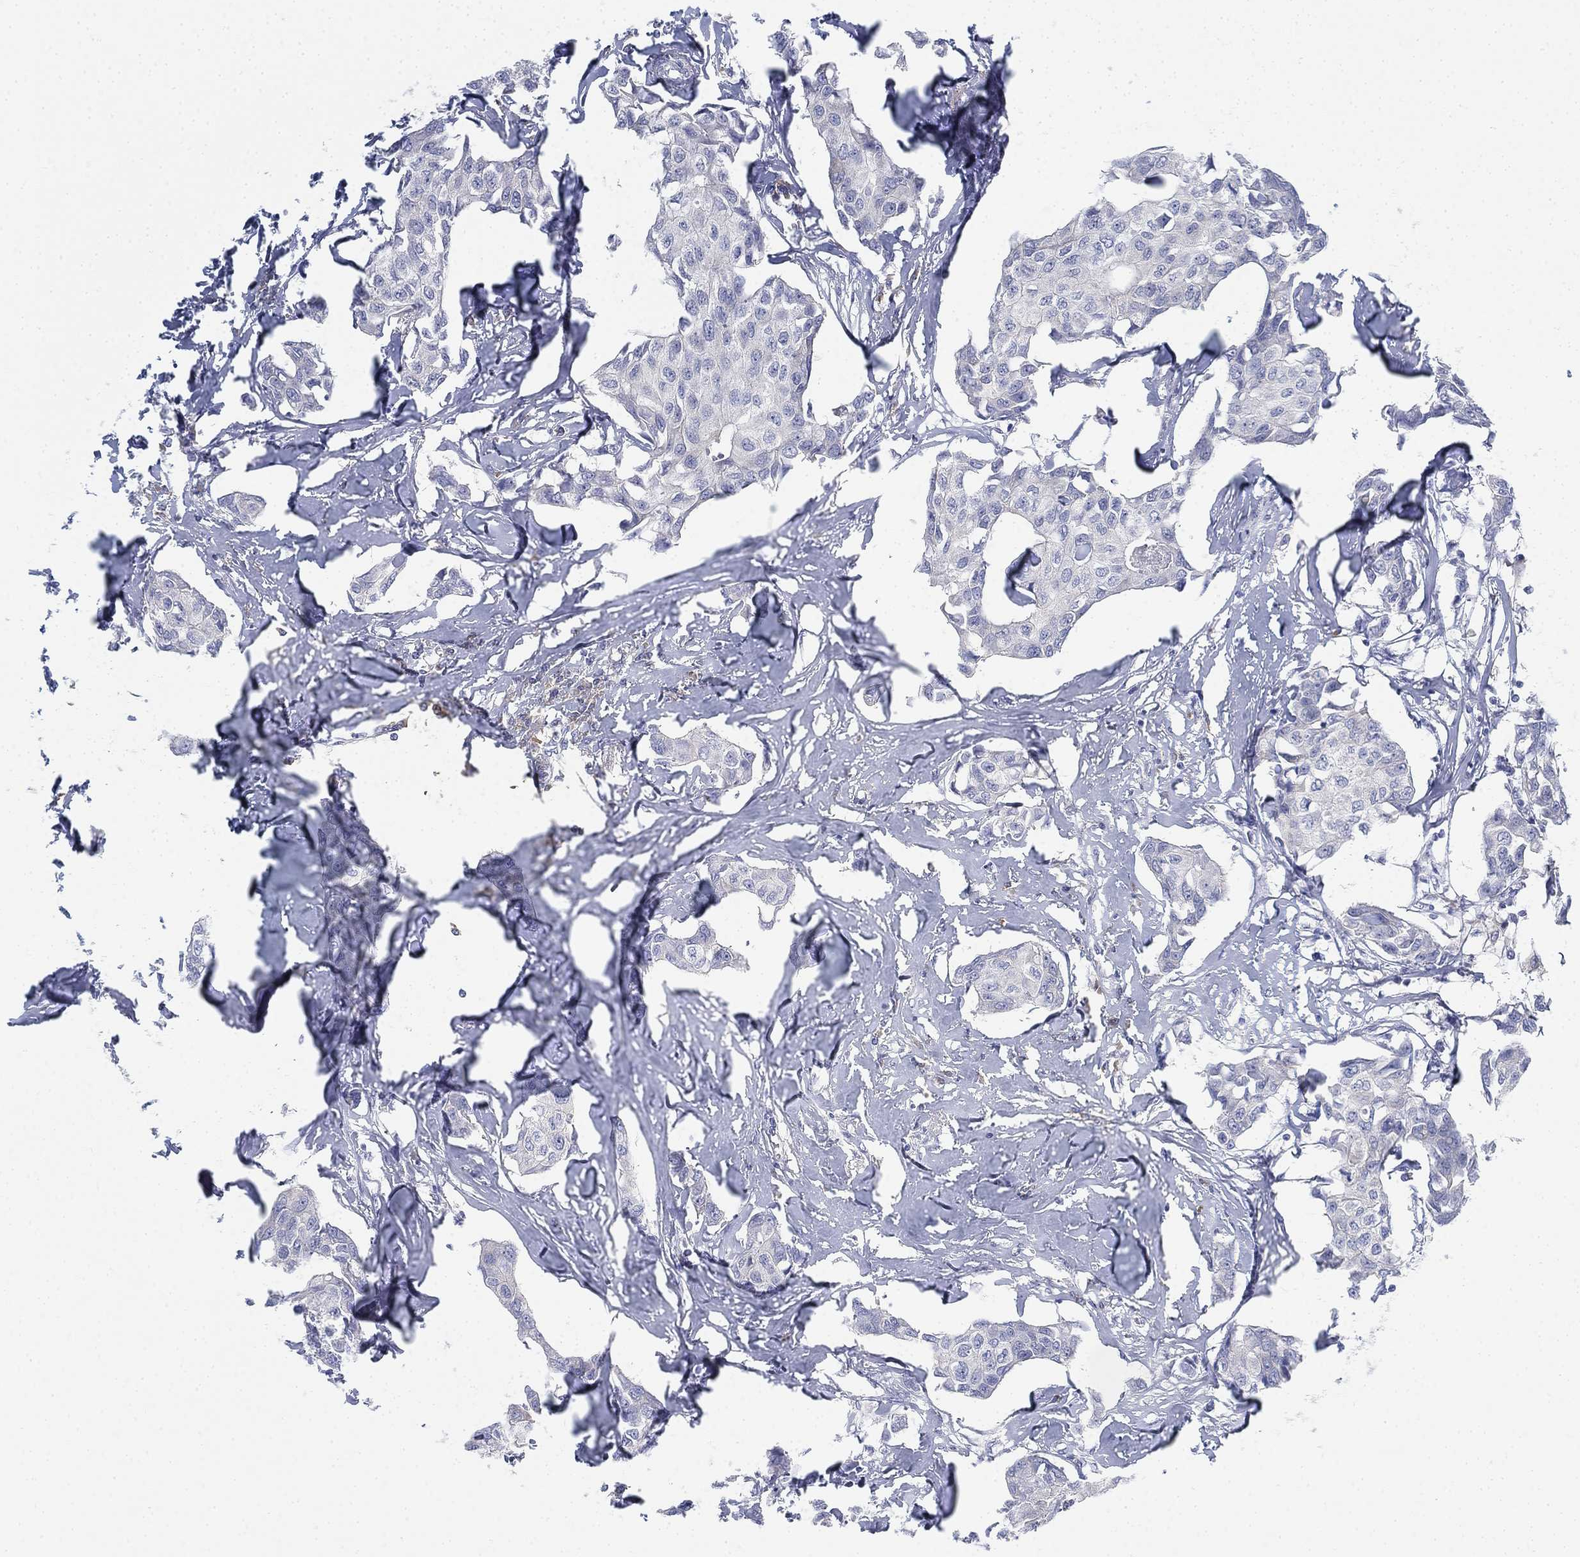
{"staining": {"intensity": "negative", "quantity": "none", "location": "none"}, "tissue": "breast cancer", "cell_type": "Tumor cells", "image_type": "cancer", "snomed": [{"axis": "morphology", "description": "Duct carcinoma"}, {"axis": "topography", "description": "Breast"}], "caption": "Invasive ductal carcinoma (breast) stained for a protein using immunohistochemistry (IHC) demonstrates no staining tumor cells.", "gene": "GCNA", "patient": {"sex": "female", "age": 80}}